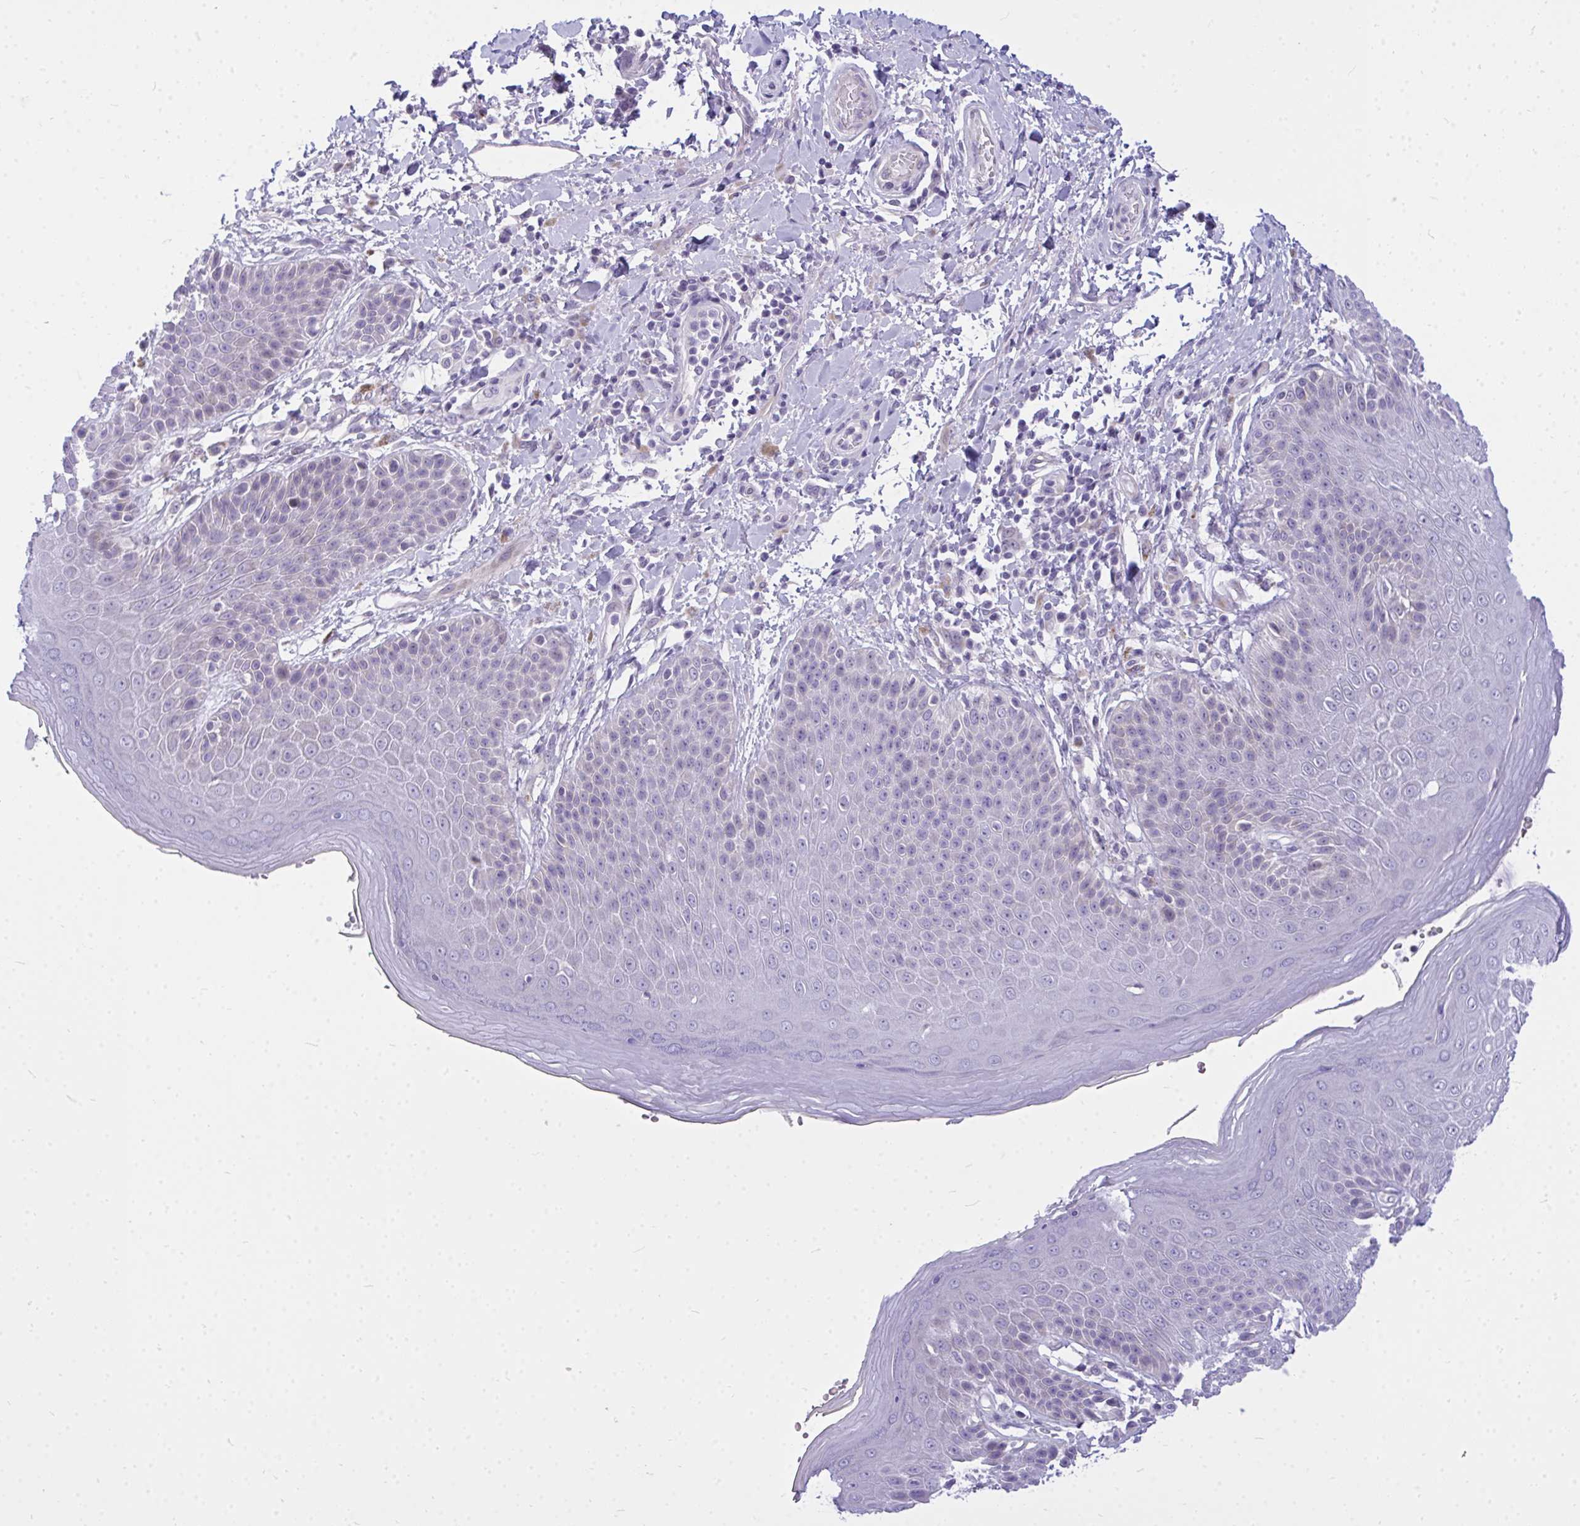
{"staining": {"intensity": "negative", "quantity": "none", "location": "none"}, "tissue": "skin", "cell_type": "Epidermal cells", "image_type": "normal", "snomed": [{"axis": "morphology", "description": "Normal tissue, NOS"}, {"axis": "topography", "description": "Peripheral nerve tissue"}], "caption": "This micrograph is of benign skin stained with IHC to label a protein in brown with the nuclei are counter-stained blue. There is no positivity in epidermal cells. (Brightfield microscopy of DAB immunohistochemistry at high magnification).", "gene": "ZSCAN25", "patient": {"sex": "male", "age": 51}}